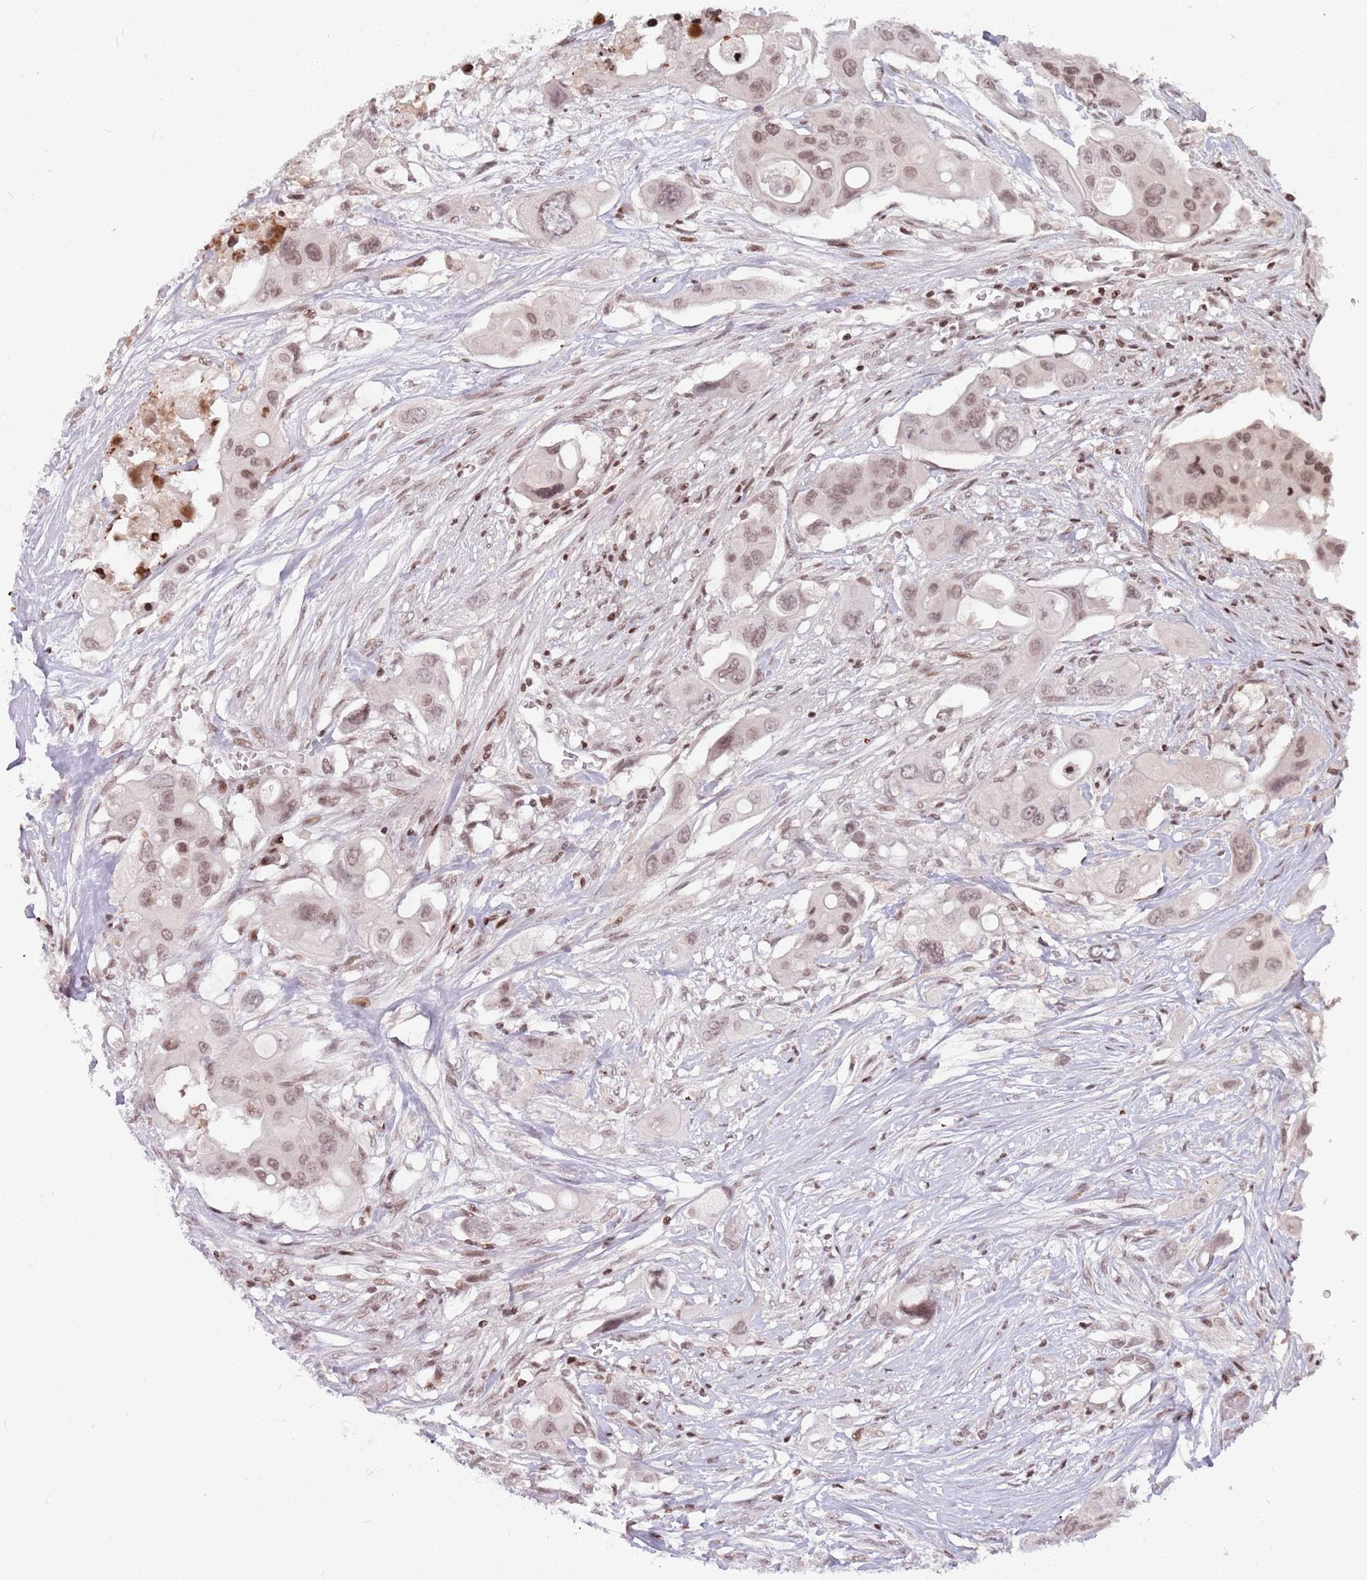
{"staining": {"intensity": "moderate", "quantity": "25%-75%", "location": "nuclear"}, "tissue": "colorectal cancer", "cell_type": "Tumor cells", "image_type": "cancer", "snomed": [{"axis": "morphology", "description": "Adenocarcinoma, NOS"}, {"axis": "topography", "description": "Colon"}], "caption": "Moderate nuclear positivity for a protein is present in approximately 25%-75% of tumor cells of colorectal adenocarcinoma using immunohistochemistry.", "gene": "SH3RF3", "patient": {"sex": "male", "age": 77}}